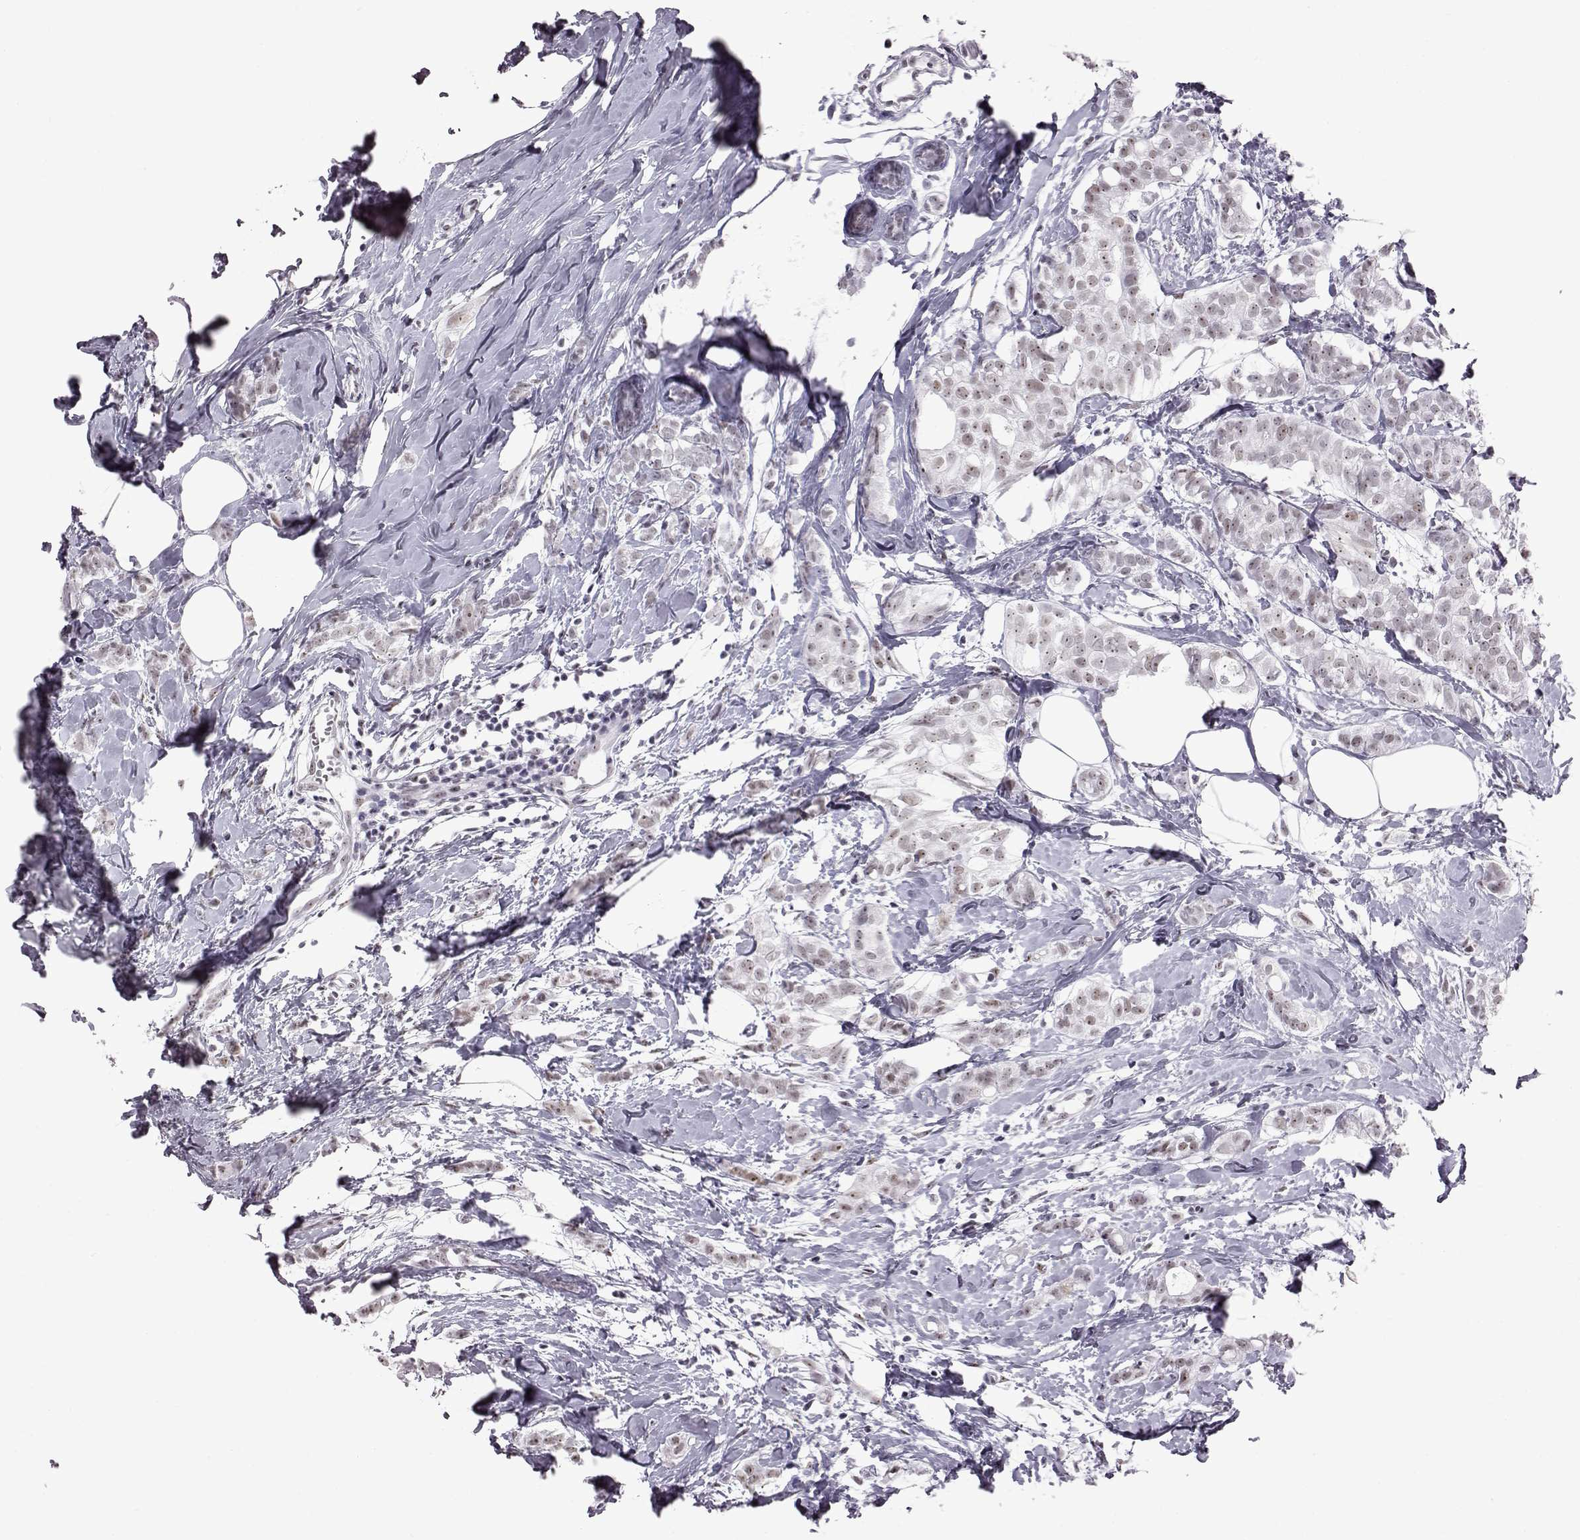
{"staining": {"intensity": "weak", "quantity": "25%-75%", "location": "nuclear"}, "tissue": "breast cancer", "cell_type": "Tumor cells", "image_type": "cancer", "snomed": [{"axis": "morphology", "description": "Duct carcinoma"}, {"axis": "topography", "description": "Breast"}], "caption": "IHC of human infiltrating ductal carcinoma (breast) displays low levels of weak nuclear expression in approximately 25%-75% of tumor cells.", "gene": "ADGRG2", "patient": {"sex": "female", "age": 40}}